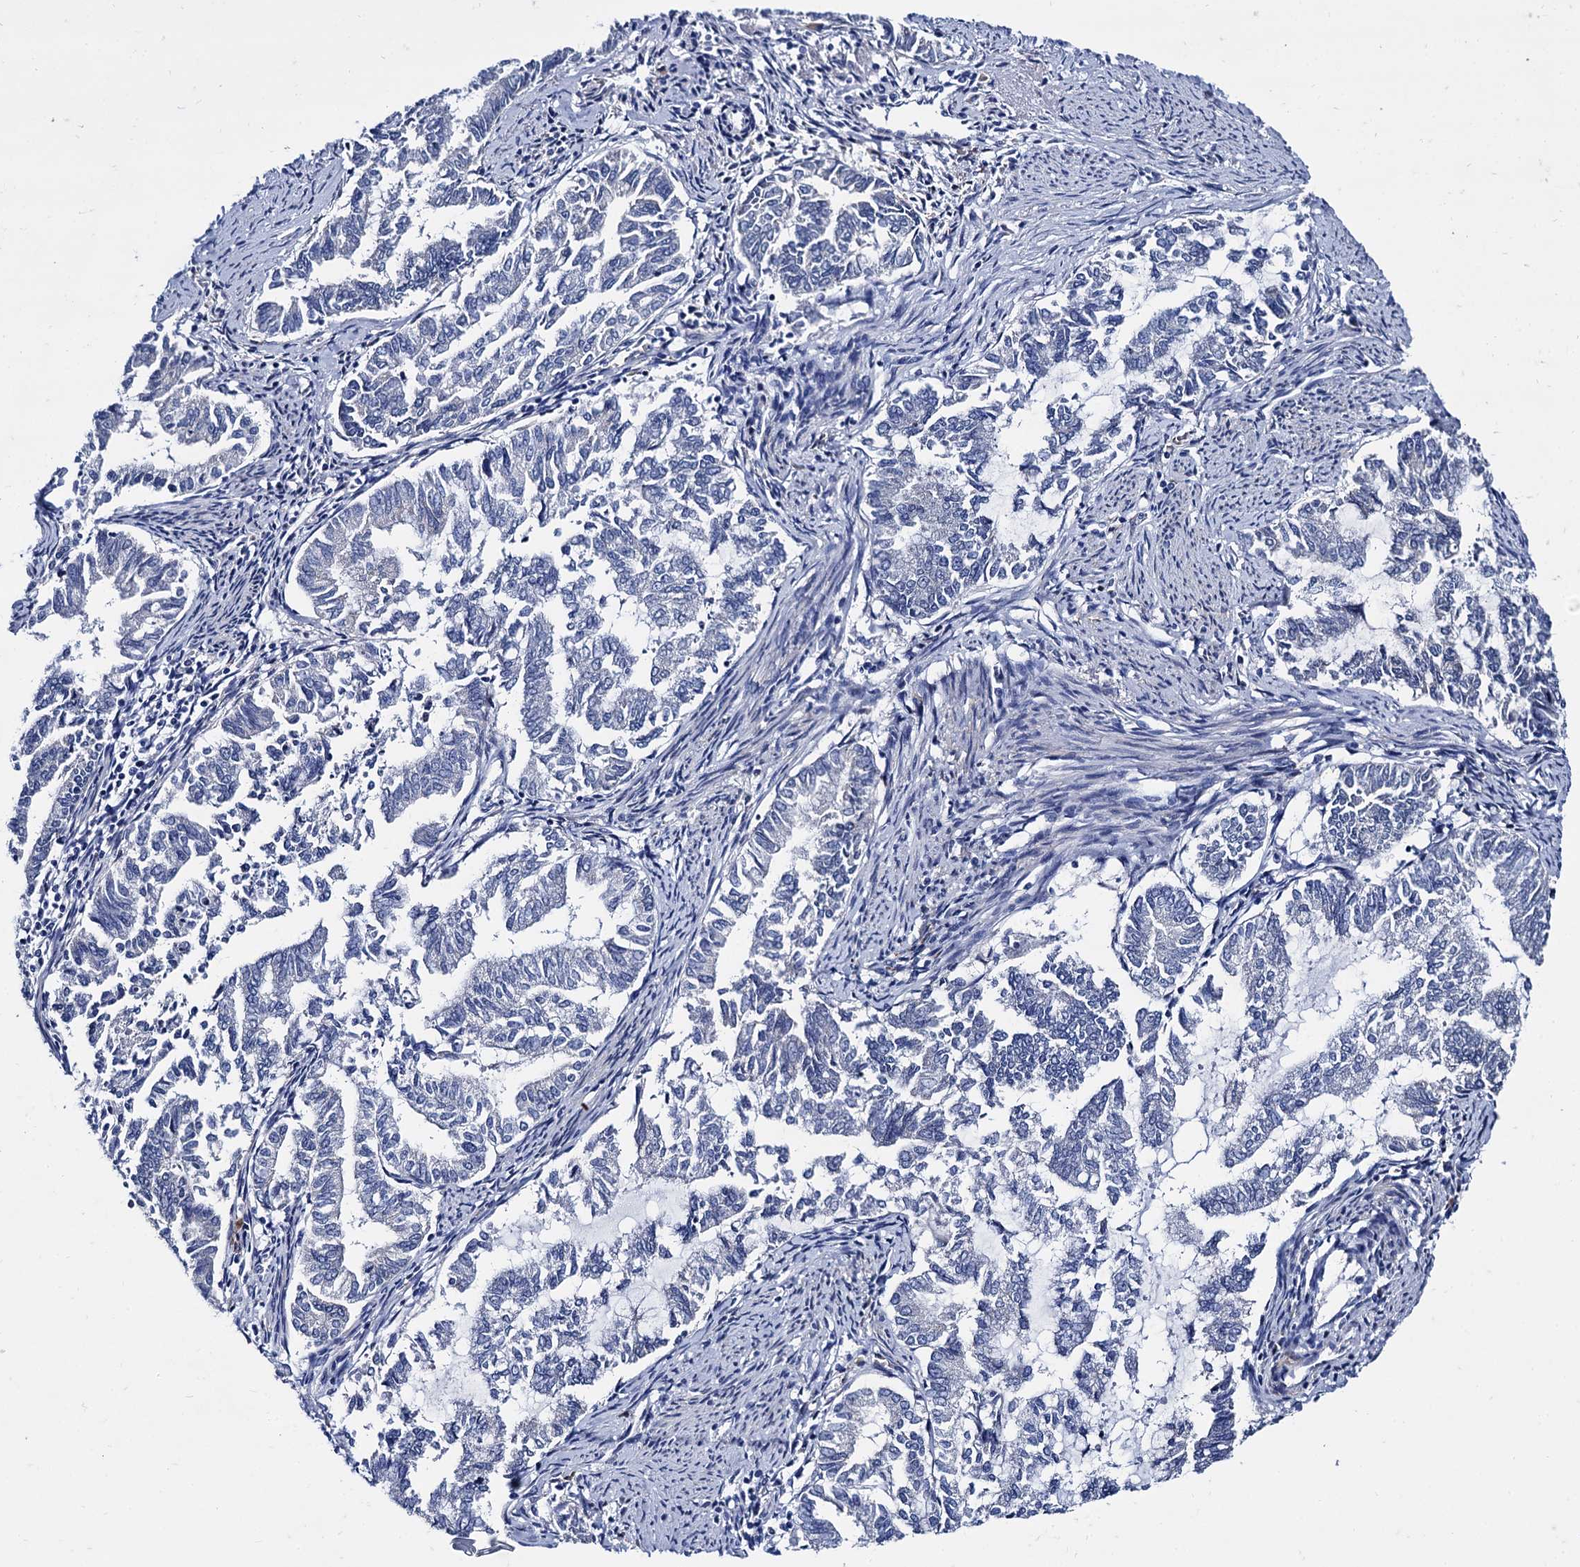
{"staining": {"intensity": "negative", "quantity": "none", "location": "none"}, "tissue": "endometrial cancer", "cell_type": "Tumor cells", "image_type": "cancer", "snomed": [{"axis": "morphology", "description": "Adenocarcinoma, NOS"}, {"axis": "topography", "description": "Endometrium"}], "caption": "A photomicrograph of endometrial cancer (adenocarcinoma) stained for a protein exhibits no brown staining in tumor cells.", "gene": "FOXR2", "patient": {"sex": "female", "age": 79}}